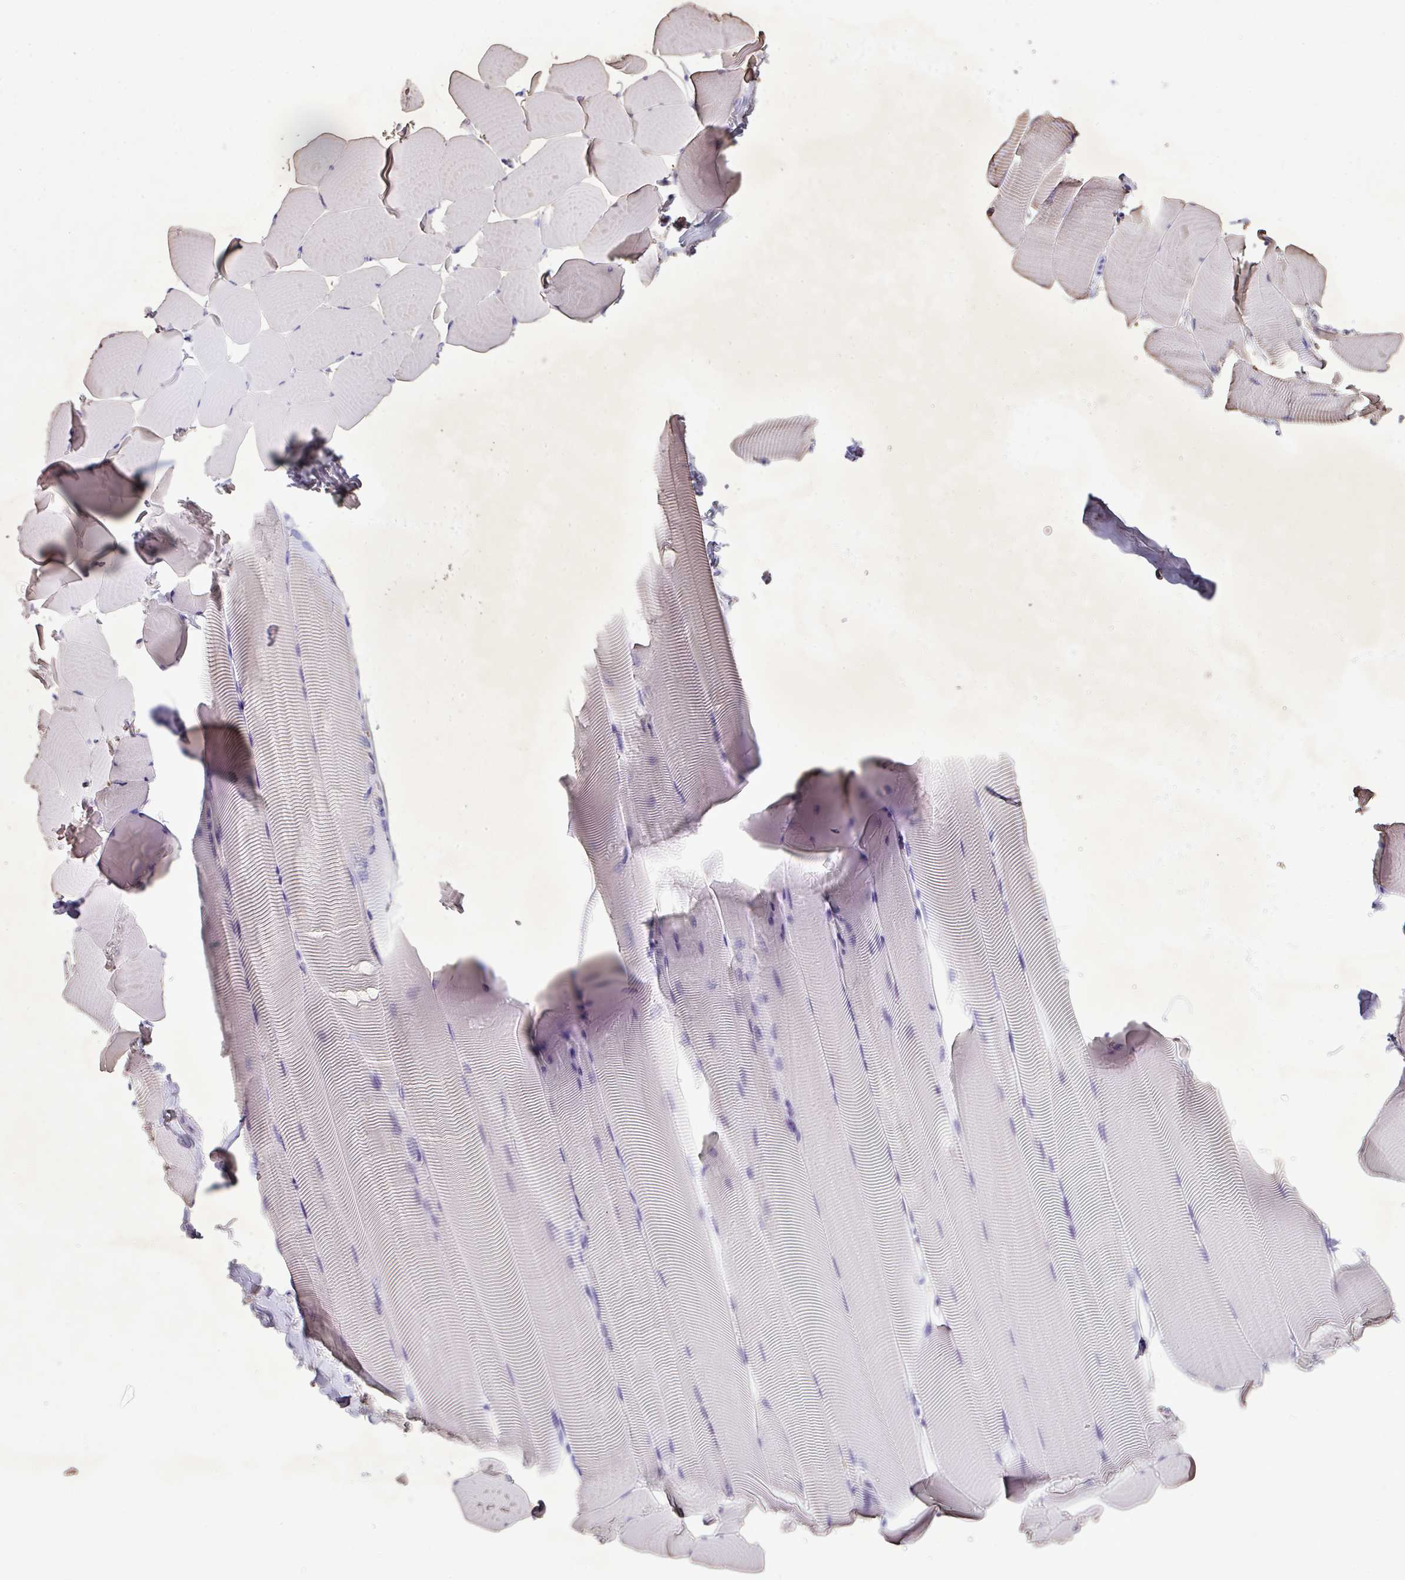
{"staining": {"intensity": "moderate", "quantity": "25%-75%", "location": "cytoplasmic/membranous"}, "tissue": "skeletal muscle", "cell_type": "Myocytes", "image_type": "normal", "snomed": [{"axis": "morphology", "description": "Normal tissue, NOS"}, {"axis": "topography", "description": "Skeletal muscle"}], "caption": "DAB (3,3'-diaminobenzidine) immunohistochemical staining of benign human skeletal muscle demonstrates moderate cytoplasmic/membranous protein expression in about 25%-75% of myocytes. Nuclei are stained in blue.", "gene": "ZNF524", "patient": {"sex": "male", "age": 25}}